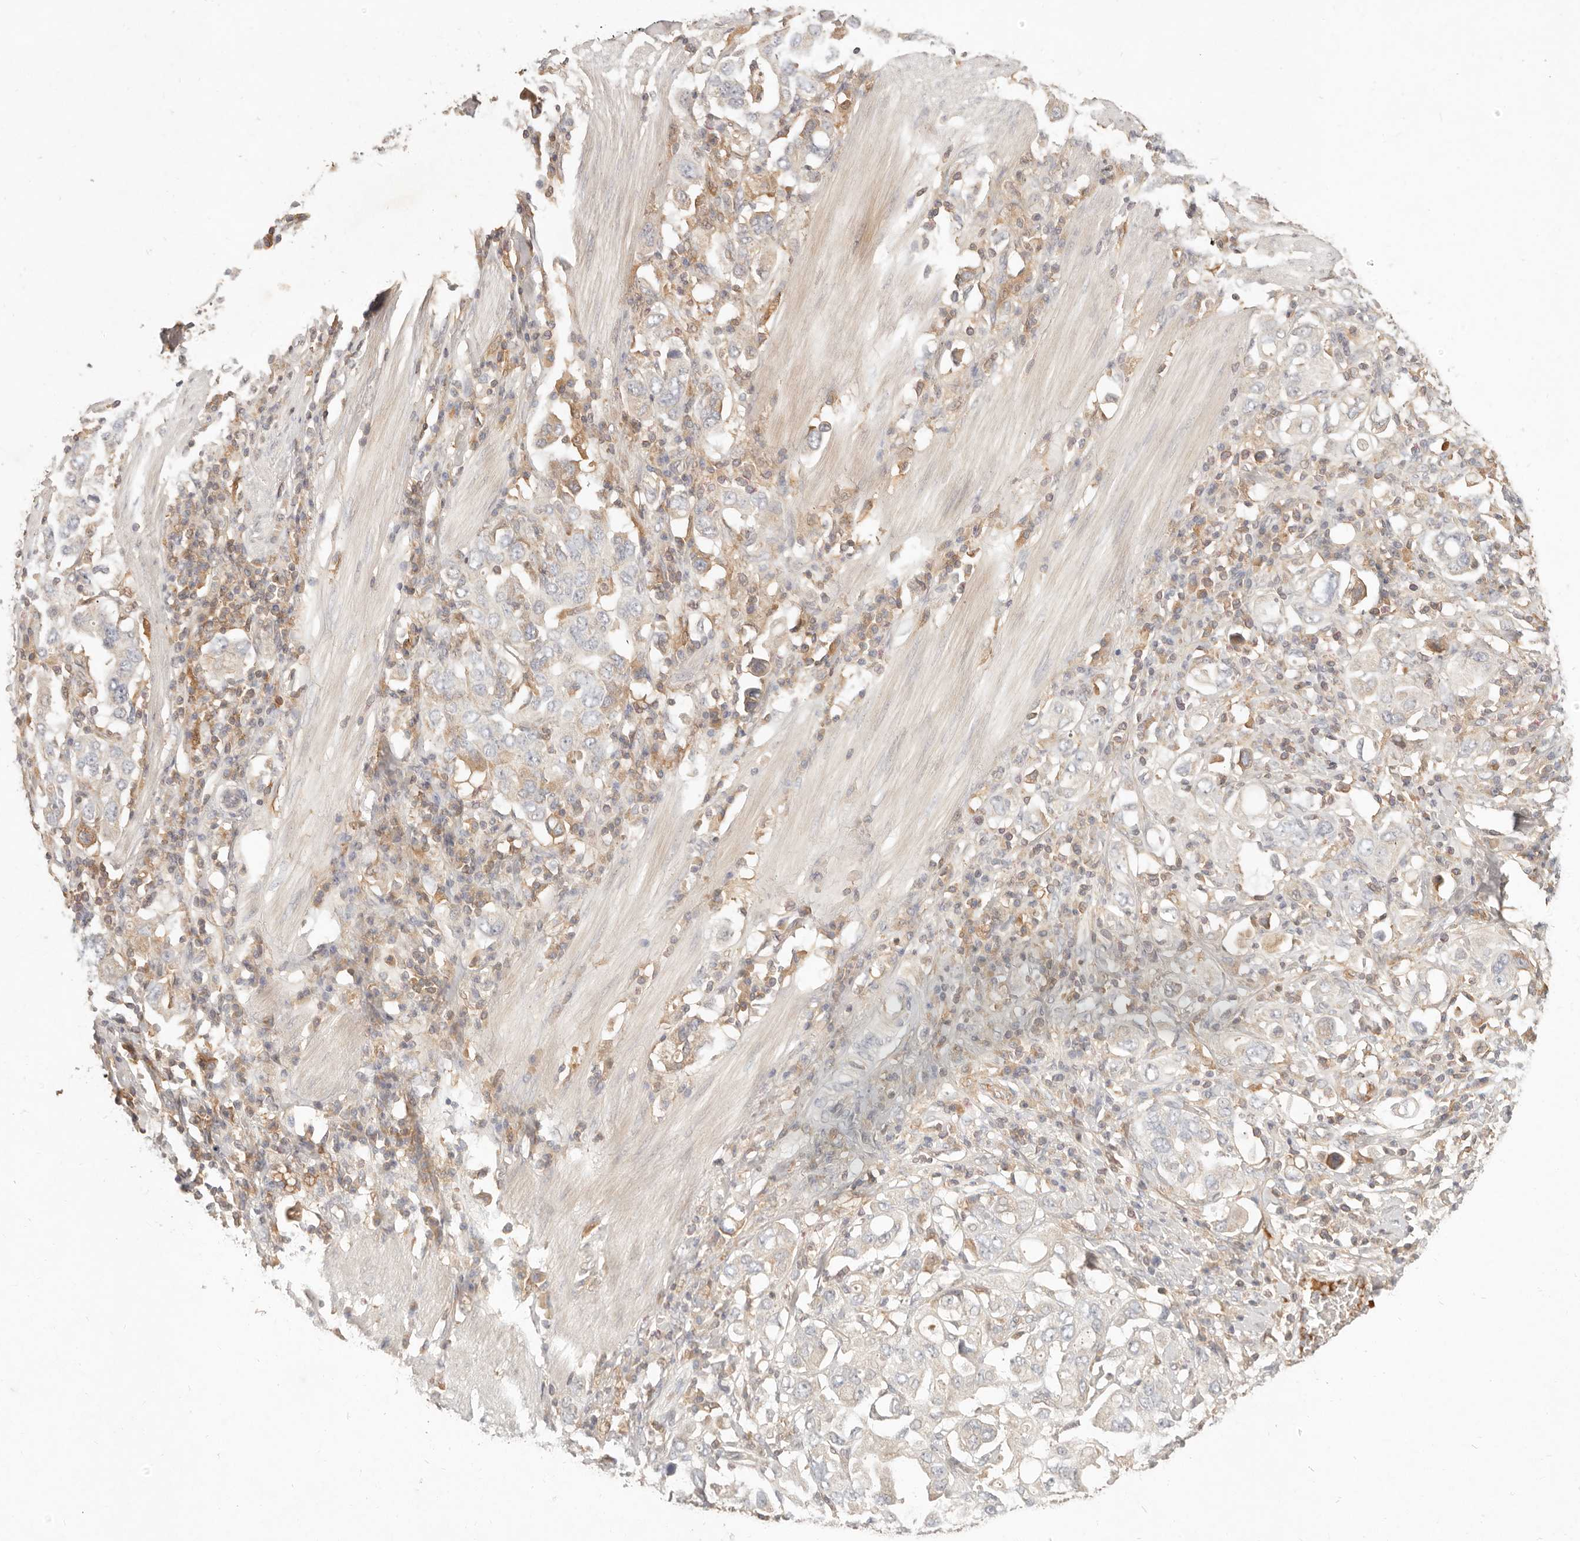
{"staining": {"intensity": "negative", "quantity": "none", "location": "none"}, "tissue": "stomach cancer", "cell_type": "Tumor cells", "image_type": "cancer", "snomed": [{"axis": "morphology", "description": "Adenocarcinoma, NOS"}, {"axis": "topography", "description": "Stomach, upper"}], "caption": "A histopathology image of stomach cancer (adenocarcinoma) stained for a protein demonstrates no brown staining in tumor cells. The staining is performed using DAB (3,3'-diaminobenzidine) brown chromogen with nuclei counter-stained in using hematoxylin.", "gene": "NECAP2", "patient": {"sex": "male", "age": 62}}